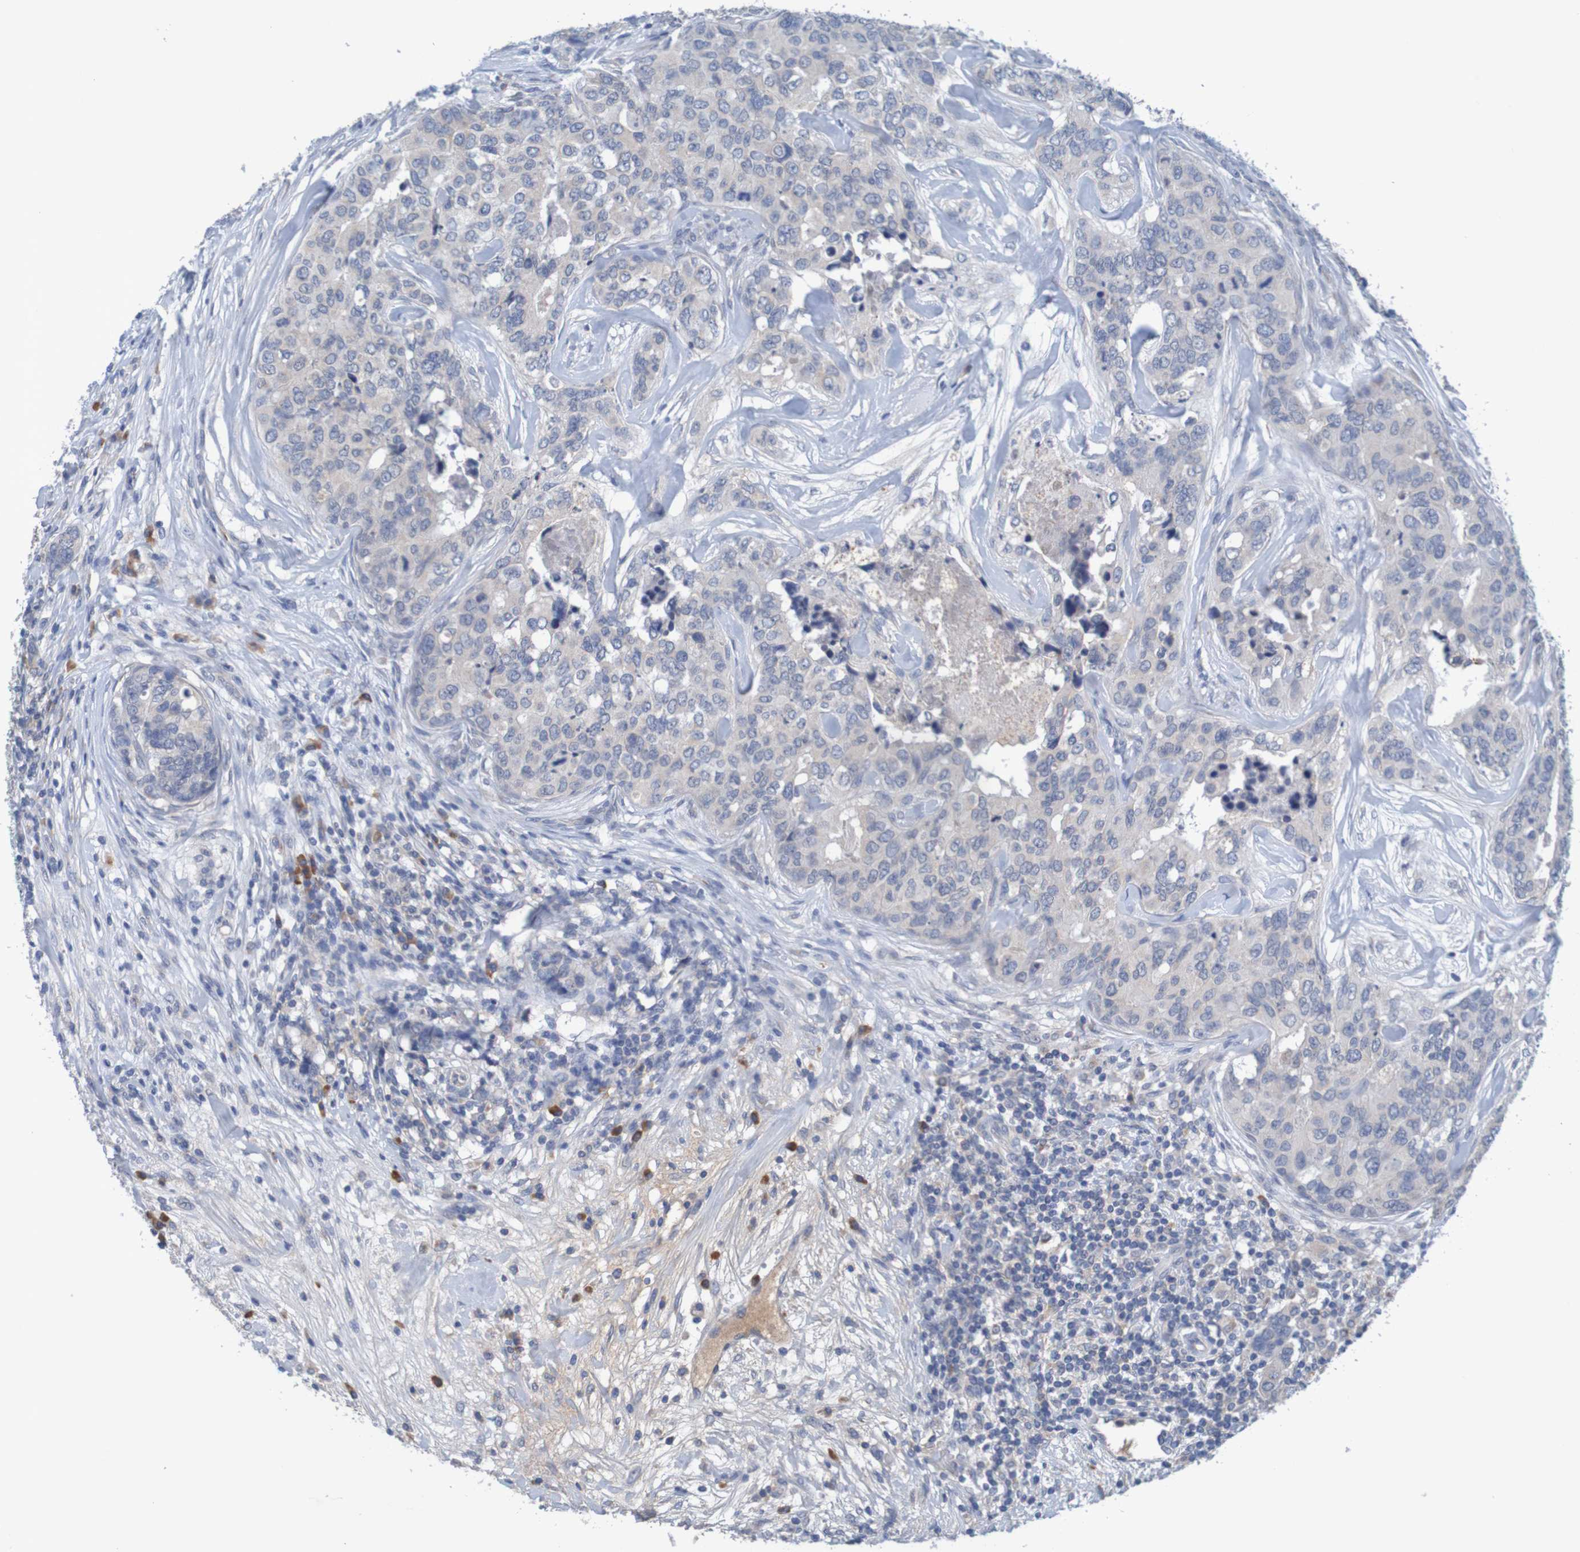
{"staining": {"intensity": "weak", "quantity": "<25%", "location": "cytoplasmic/membranous"}, "tissue": "breast cancer", "cell_type": "Tumor cells", "image_type": "cancer", "snomed": [{"axis": "morphology", "description": "Lobular carcinoma"}, {"axis": "topography", "description": "Breast"}], "caption": "This is a photomicrograph of immunohistochemistry (IHC) staining of breast cancer, which shows no positivity in tumor cells. (DAB IHC with hematoxylin counter stain).", "gene": "LTA", "patient": {"sex": "female", "age": 59}}